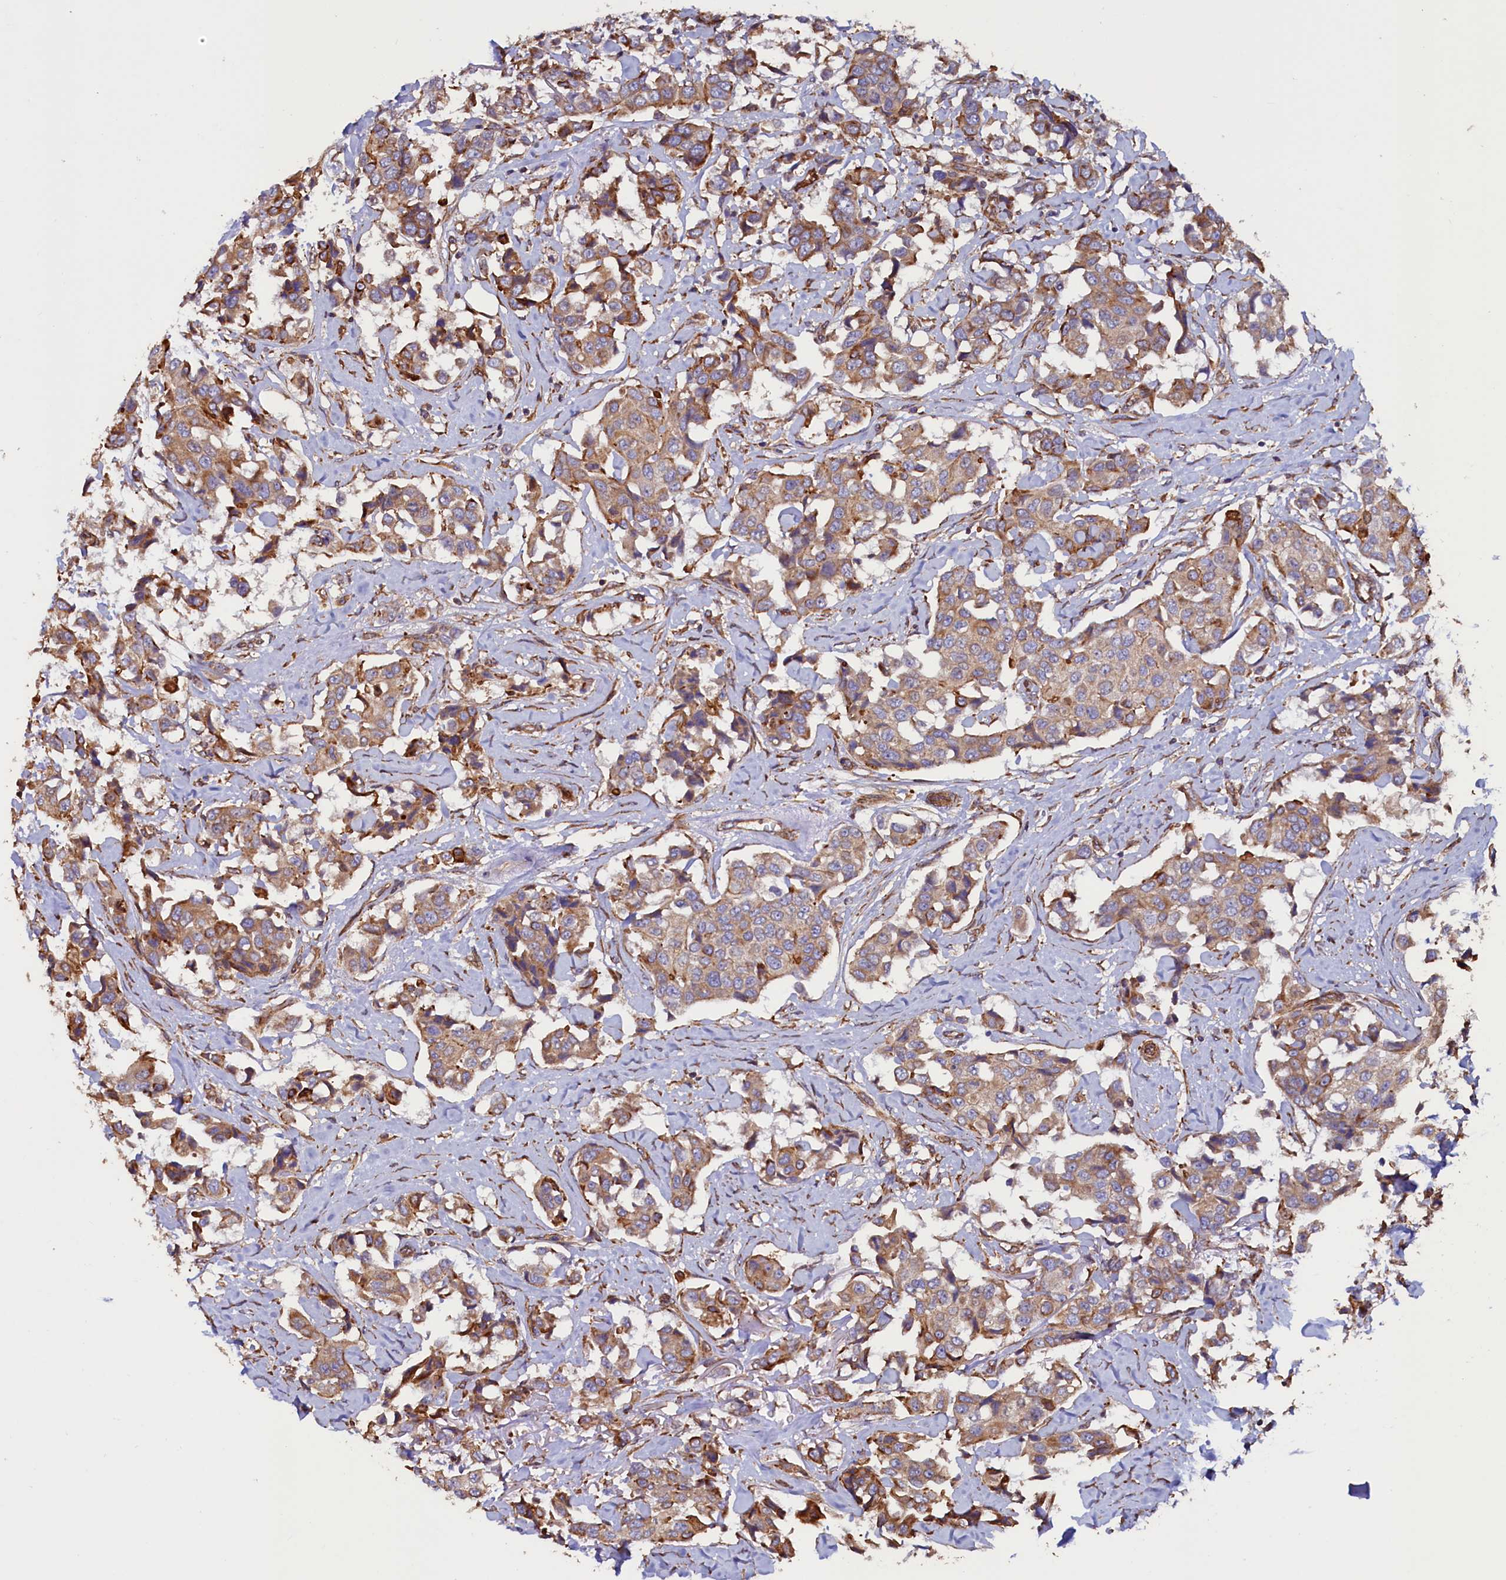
{"staining": {"intensity": "moderate", "quantity": "25%-75%", "location": "cytoplasmic/membranous"}, "tissue": "breast cancer", "cell_type": "Tumor cells", "image_type": "cancer", "snomed": [{"axis": "morphology", "description": "Duct carcinoma"}, {"axis": "topography", "description": "Breast"}], "caption": "Breast cancer was stained to show a protein in brown. There is medium levels of moderate cytoplasmic/membranous positivity in about 25%-75% of tumor cells. Immunohistochemistry stains the protein of interest in brown and the nuclei are stained blue.", "gene": "ATXN2L", "patient": {"sex": "female", "age": 80}}